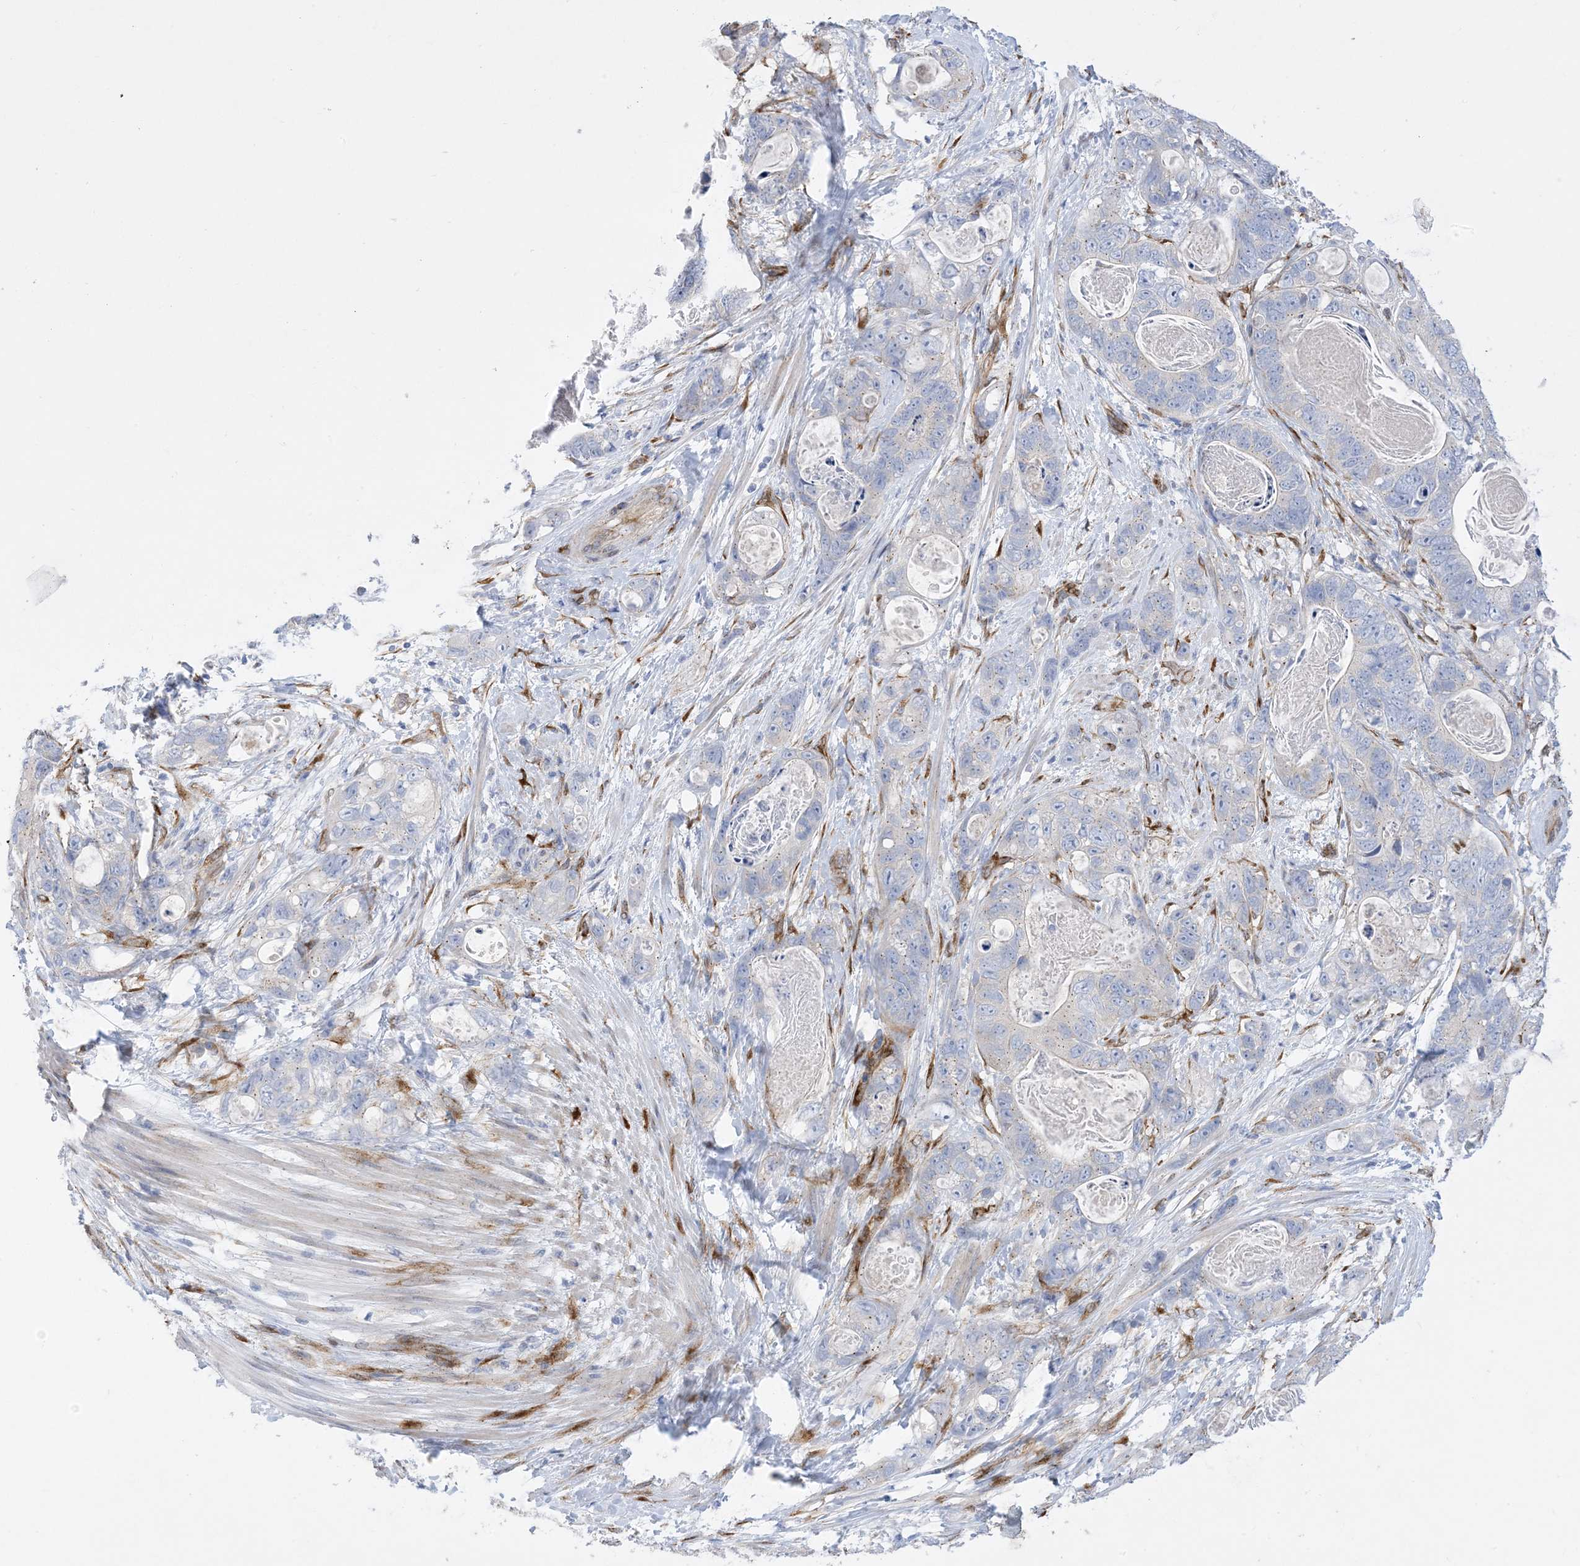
{"staining": {"intensity": "negative", "quantity": "none", "location": "none"}, "tissue": "stomach cancer", "cell_type": "Tumor cells", "image_type": "cancer", "snomed": [{"axis": "morphology", "description": "Normal tissue, NOS"}, {"axis": "morphology", "description": "Adenocarcinoma, NOS"}, {"axis": "topography", "description": "Stomach"}], "caption": "Tumor cells show no significant protein staining in stomach adenocarcinoma. Brightfield microscopy of IHC stained with DAB (brown) and hematoxylin (blue), captured at high magnification.", "gene": "RBMS3", "patient": {"sex": "female", "age": 89}}